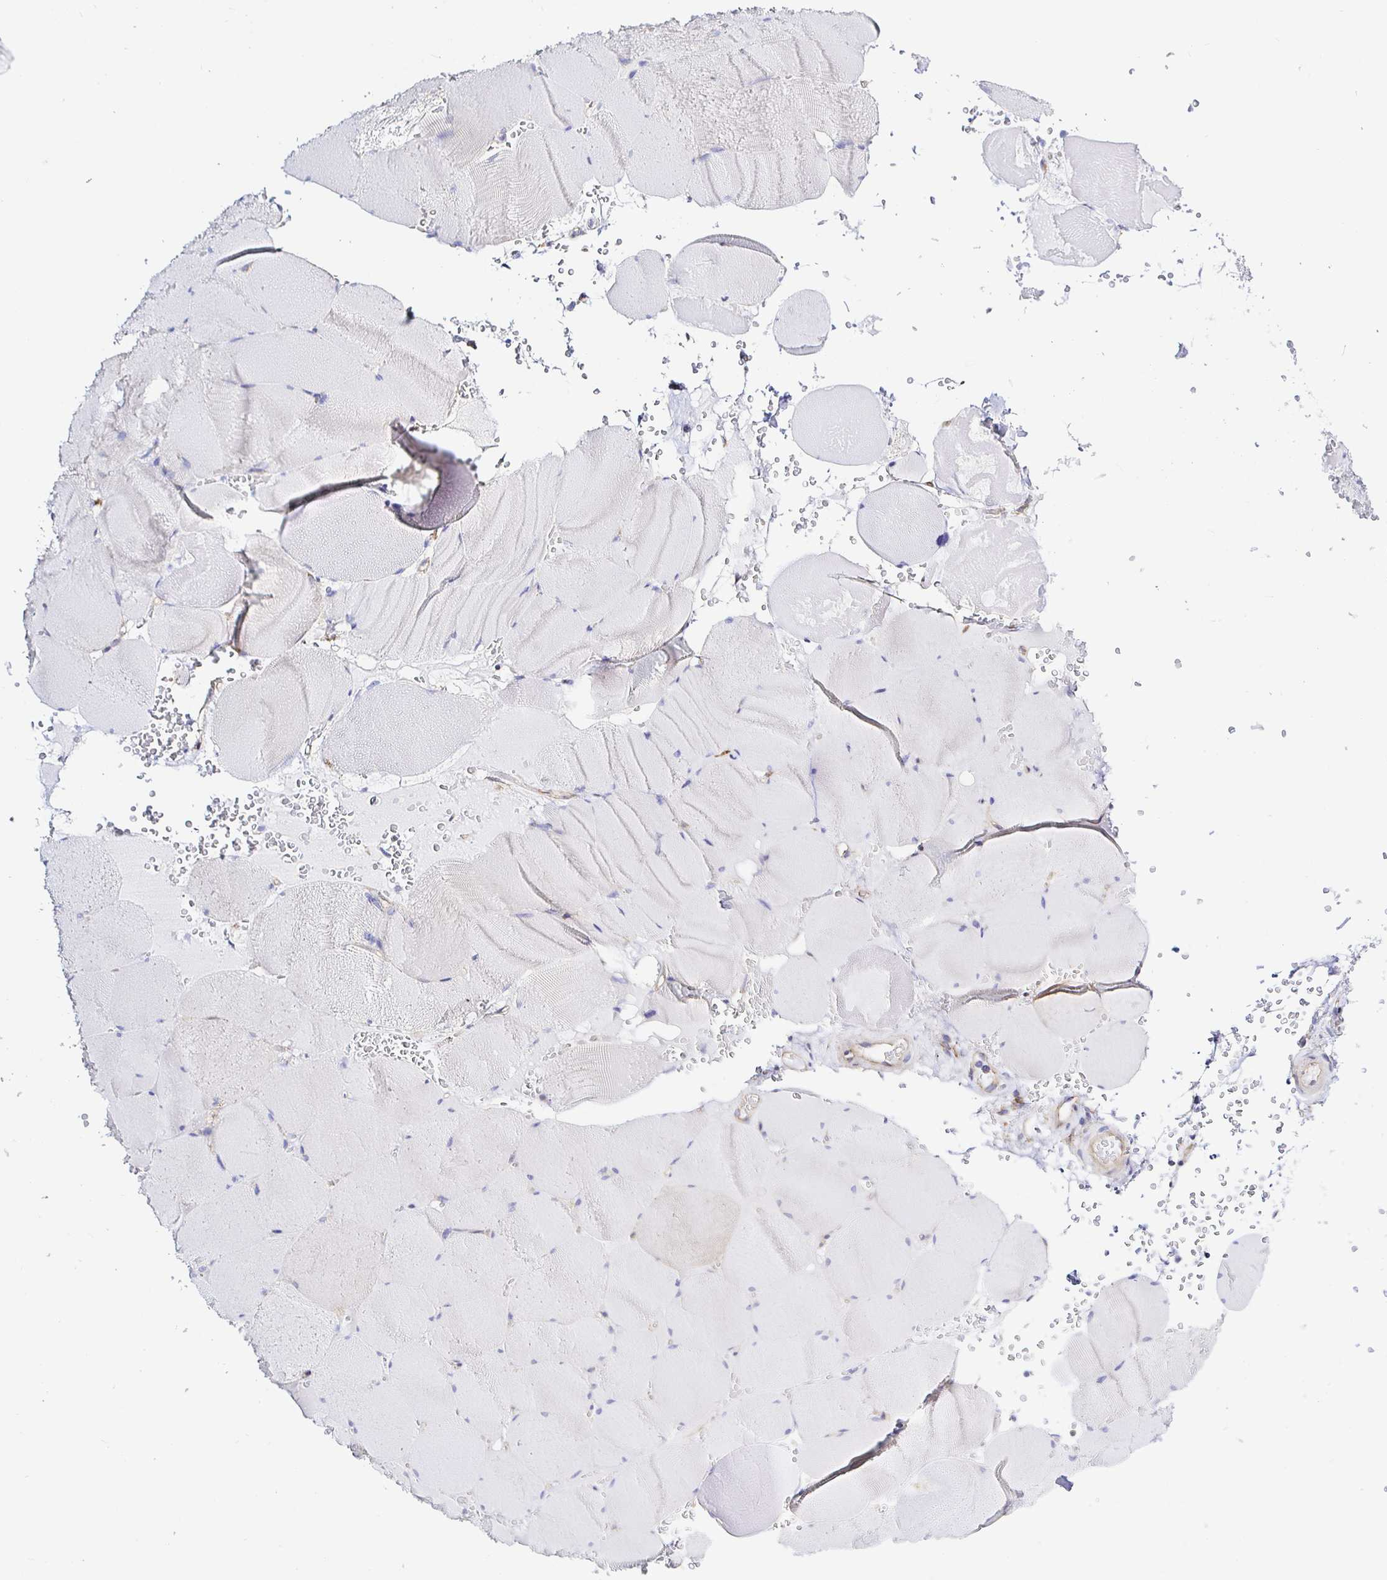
{"staining": {"intensity": "negative", "quantity": "none", "location": "none"}, "tissue": "skeletal muscle", "cell_type": "Myocytes", "image_type": "normal", "snomed": [{"axis": "morphology", "description": "Normal tissue, NOS"}, {"axis": "topography", "description": "Skeletal muscle"}, {"axis": "topography", "description": "Head-Neck"}], "caption": "DAB immunohistochemical staining of benign human skeletal muscle demonstrates no significant staining in myocytes.", "gene": "ARL4D", "patient": {"sex": "male", "age": 66}}